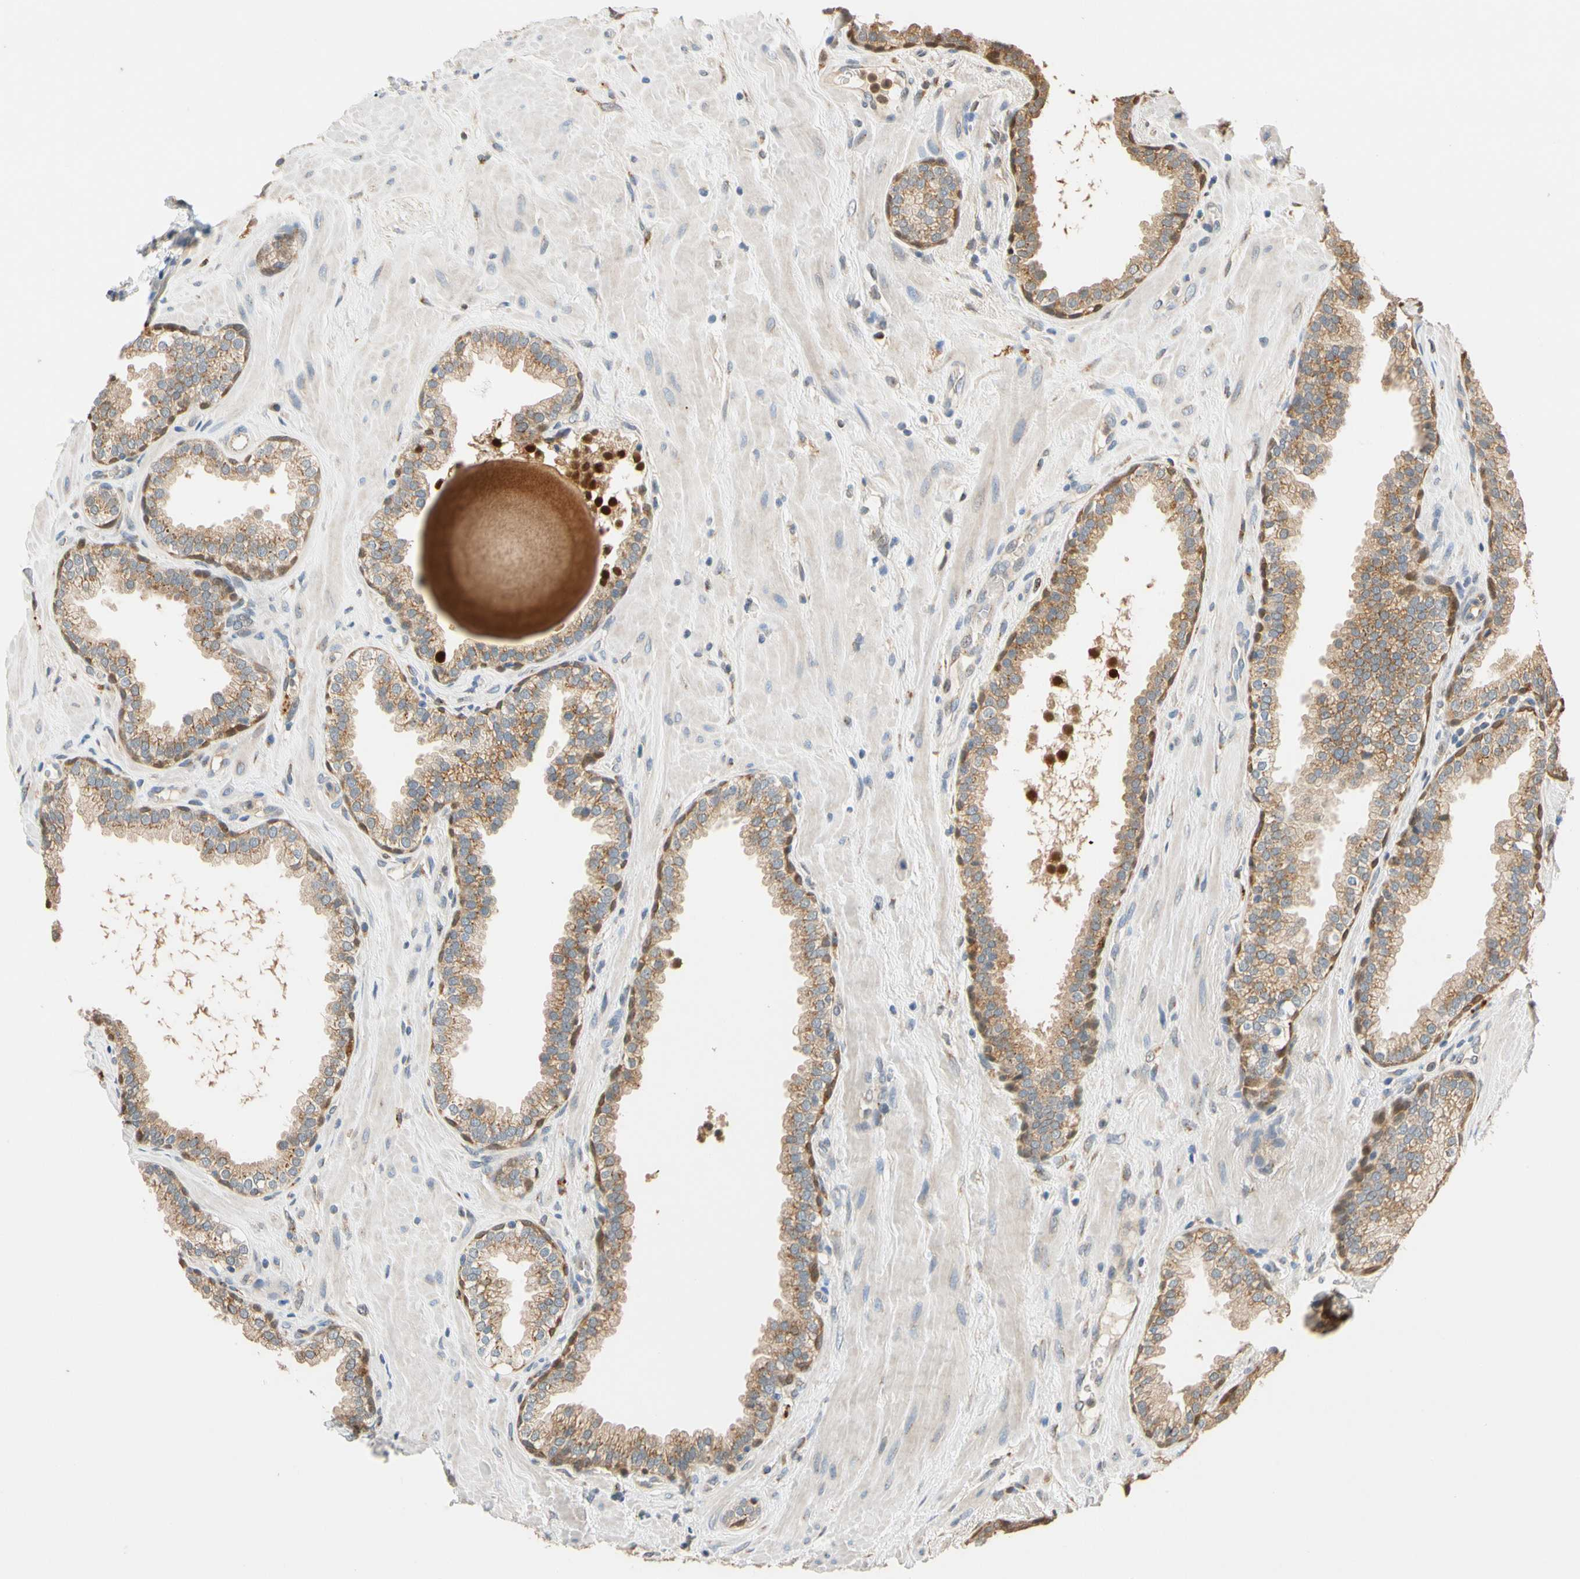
{"staining": {"intensity": "moderate", "quantity": ">75%", "location": "cytoplasmic/membranous"}, "tissue": "prostate", "cell_type": "Glandular cells", "image_type": "normal", "snomed": [{"axis": "morphology", "description": "Normal tissue, NOS"}, {"axis": "topography", "description": "Prostate"}], "caption": "Brown immunohistochemical staining in unremarkable human prostate demonstrates moderate cytoplasmic/membranous positivity in approximately >75% of glandular cells.", "gene": "GPSM2", "patient": {"sex": "male", "age": 51}}